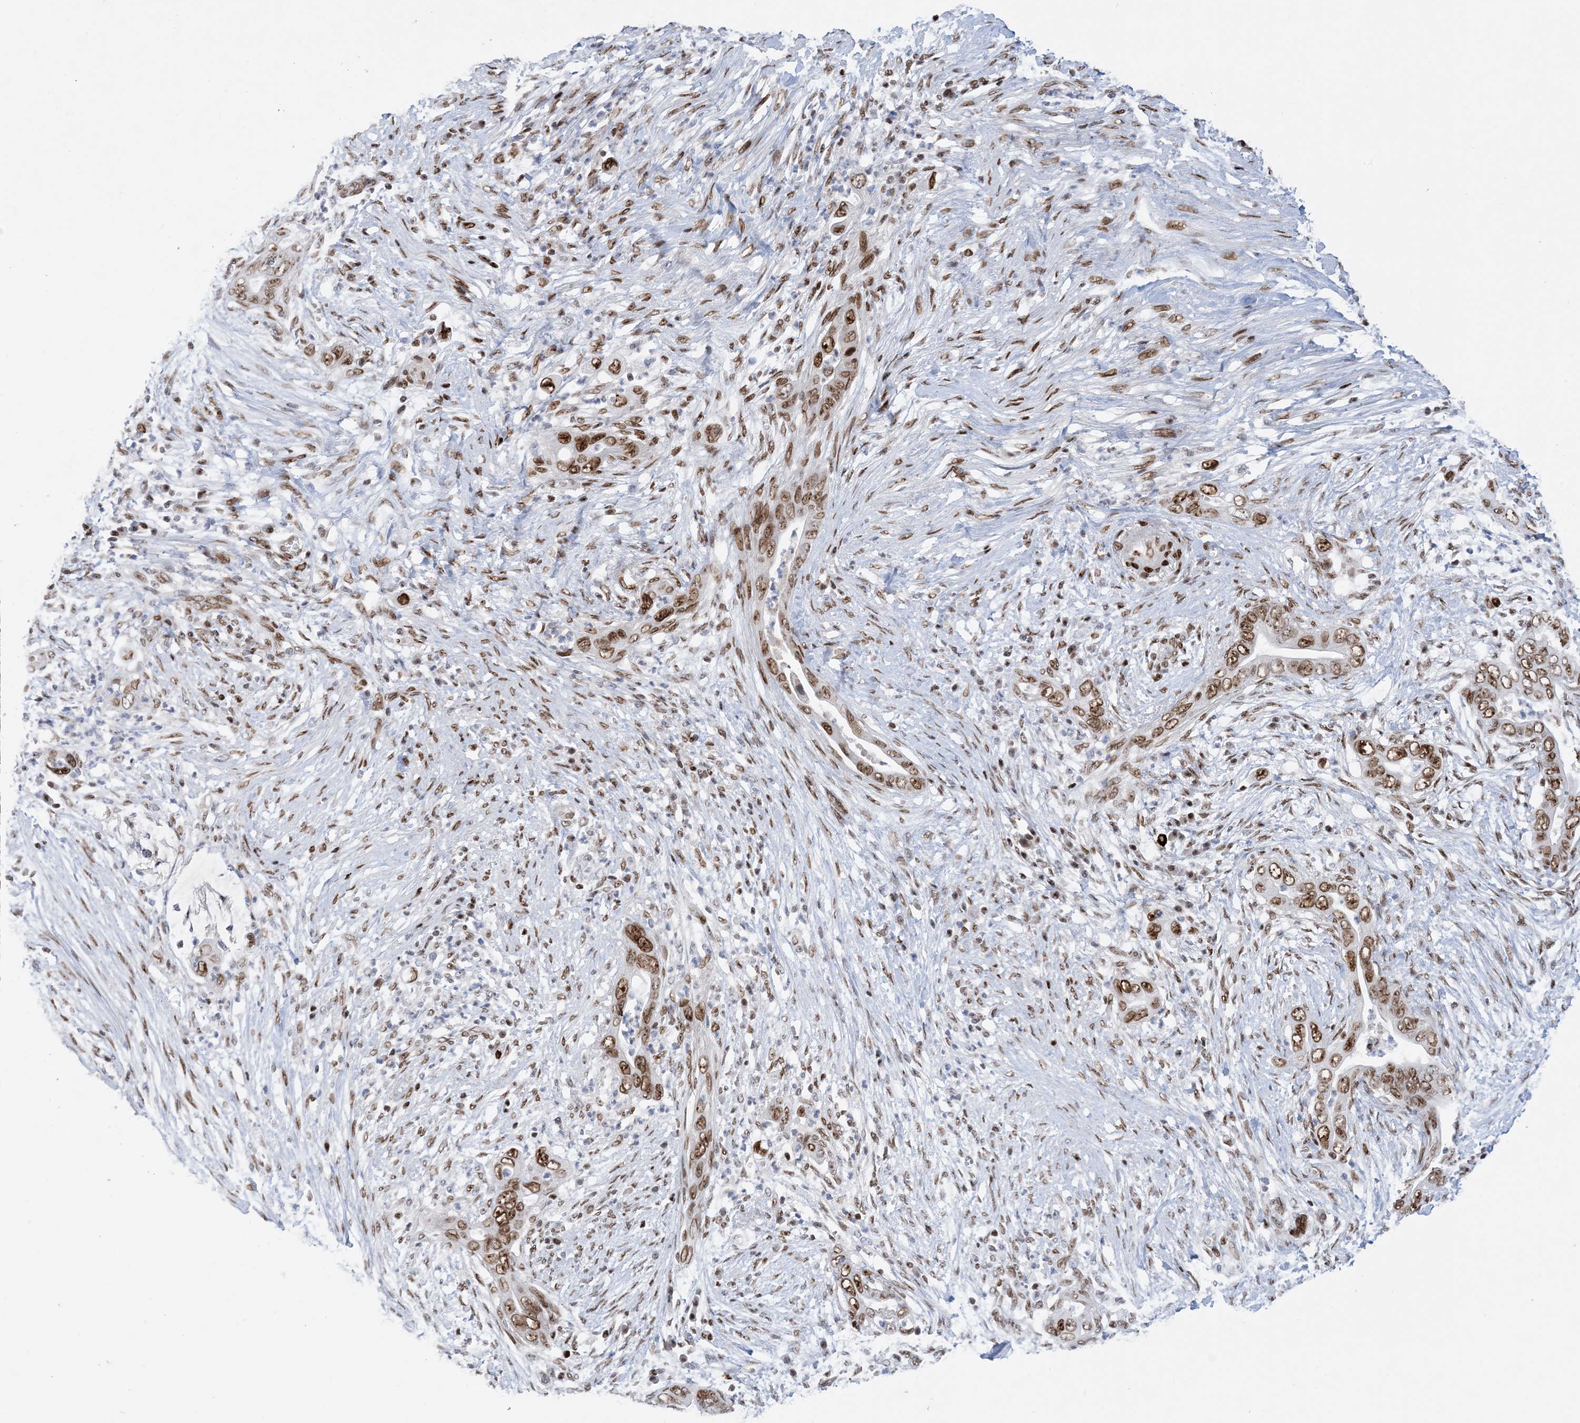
{"staining": {"intensity": "moderate", "quantity": ">75%", "location": "nuclear"}, "tissue": "pancreatic cancer", "cell_type": "Tumor cells", "image_type": "cancer", "snomed": [{"axis": "morphology", "description": "Adenocarcinoma, NOS"}, {"axis": "topography", "description": "Pancreas"}], "caption": "Tumor cells display medium levels of moderate nuclear expression in about >75% of cells in human pancreatic cancer (adenocarcinoma). The protein is stained brown, and the nuclei are stained in blue (DAB (3,3'-diaminobenzidine) IHC with brightfield microscopy, high magnification).", "gene": "TSPYL1", "patient": {"sex": "male", "age": 75}}